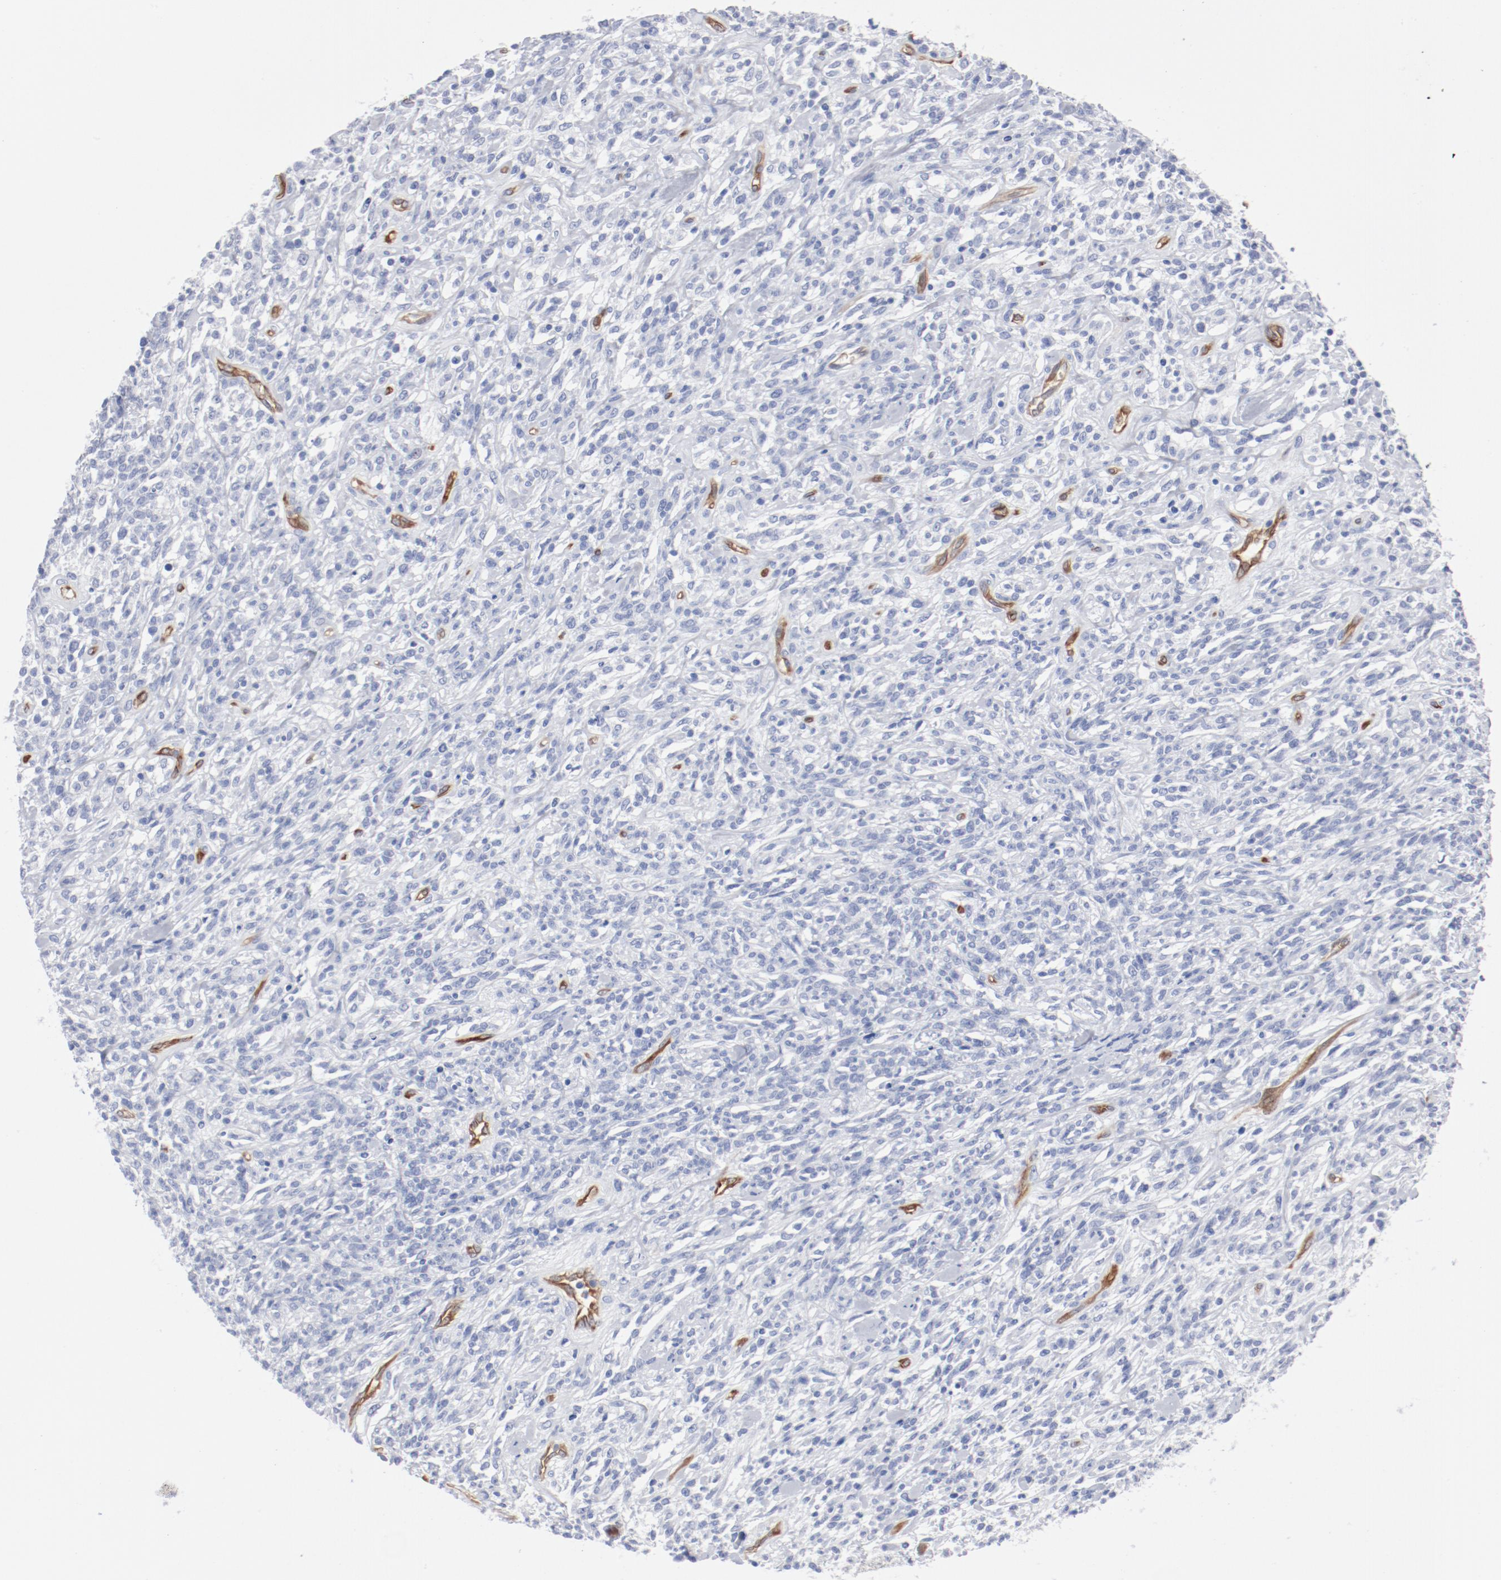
{"staining": {"intensity": "negative", "quantity": "none", "location": "none"}, "tissue": "lymphoma", "cell_type": "Tumor cells", "image_type": "cancer", "snomed": [{"axis": "morphology", "description": "Malignant lymphoma, non-Hodgkin's type, High grade"}, {"axis": "topography", "description": "Lymph node"}], "caption": "Tumor cells show no significant expression in malignant lymphoma, non-Hodgkin's type (high-grade).", "gene": "SHANK3", "patient": {"sex": "female", "age": 73}}